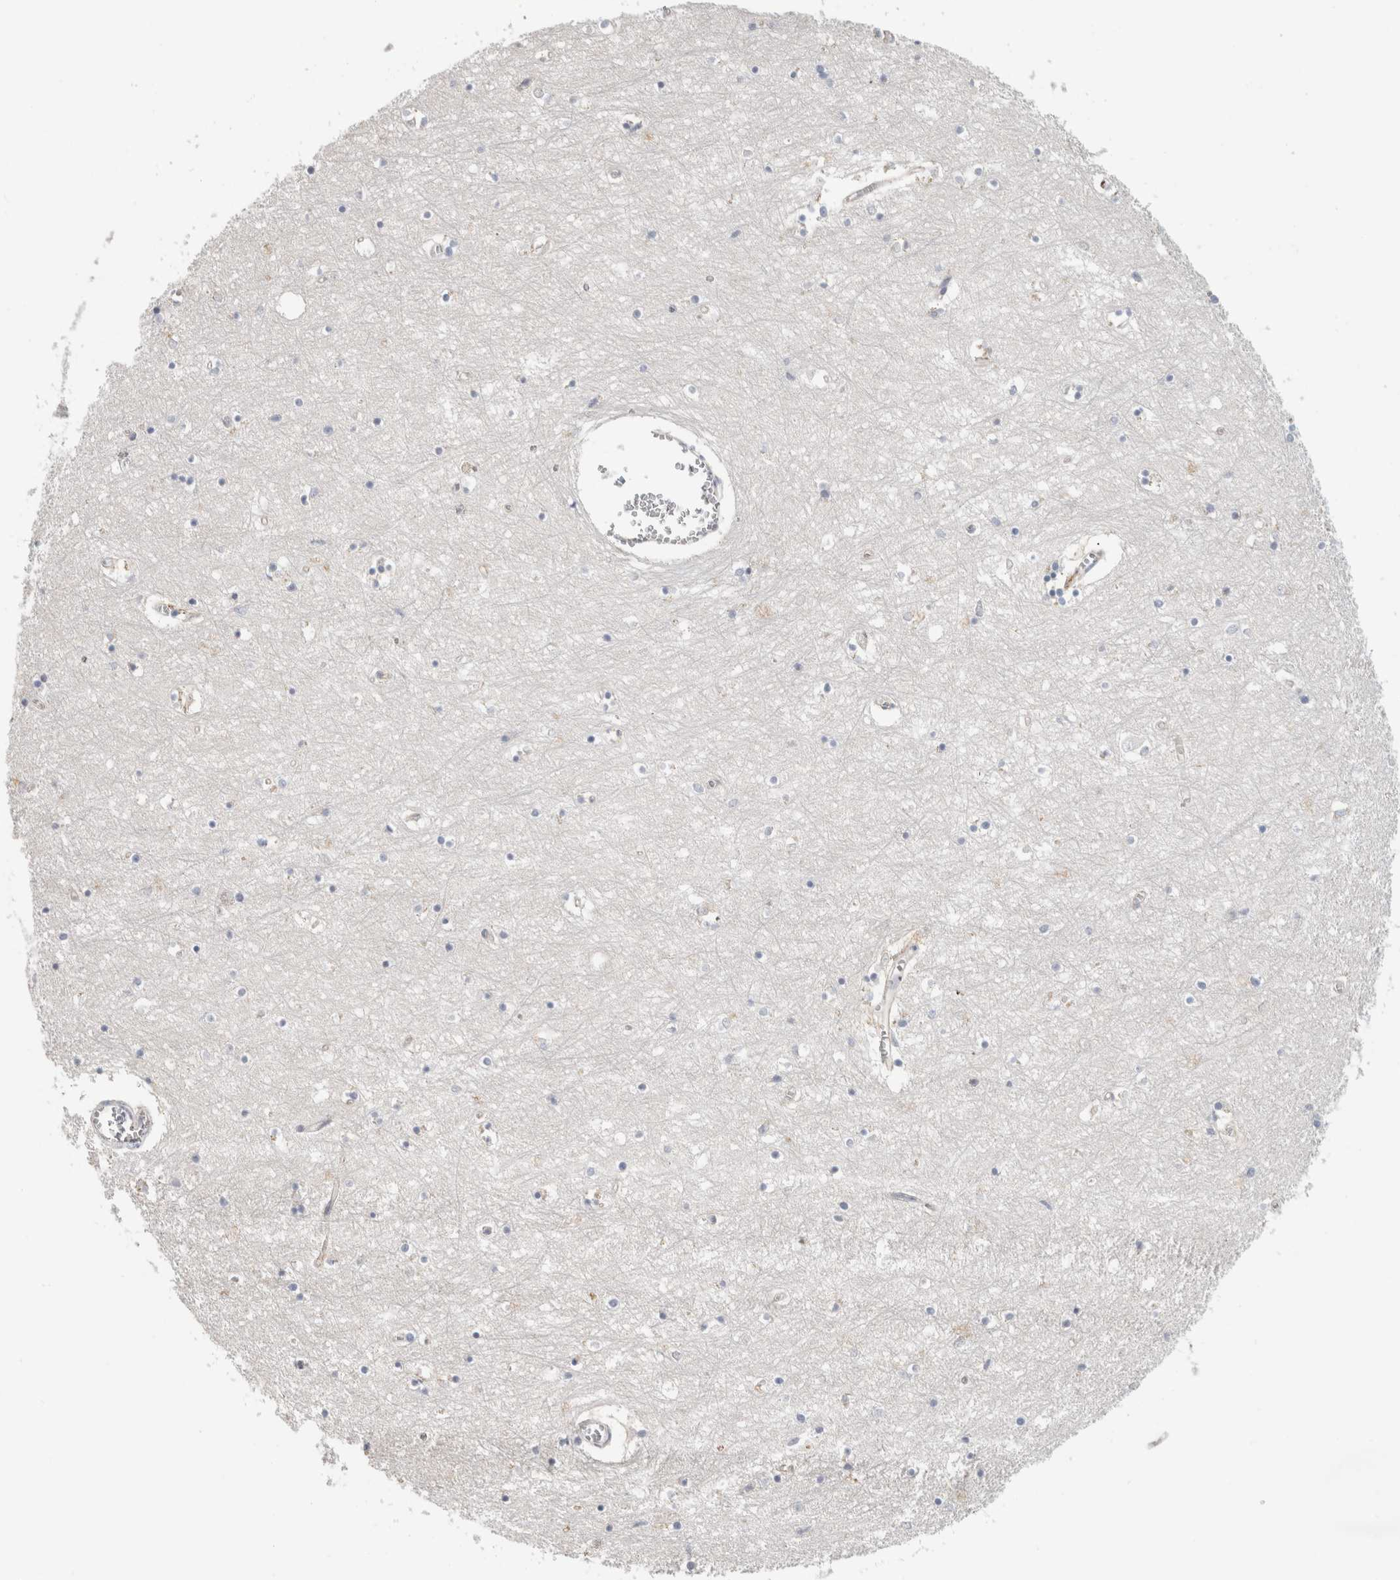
{"staining": {"intensity": "negative", "quantity": "none", "location": "none"}, "tissue": "hippocampus", "cell_type": "Glial cells", "image_type": "normal", "snomed": [{"axis": "morphology", "description": "Normal tissue, NOS"}, {"axis": "topography", "description": "Hippocampus"}], "caption": "High power microscopy image of an IHC image of benign hippocampus, revealing no significant staining in glial cells. (Stains: DAB IHC with hematoxylin counter stain, Microscopy: brightfield microscopy at high magnification).", "gene": "AFP", "patient": {"sex": "male", "age": 70}}